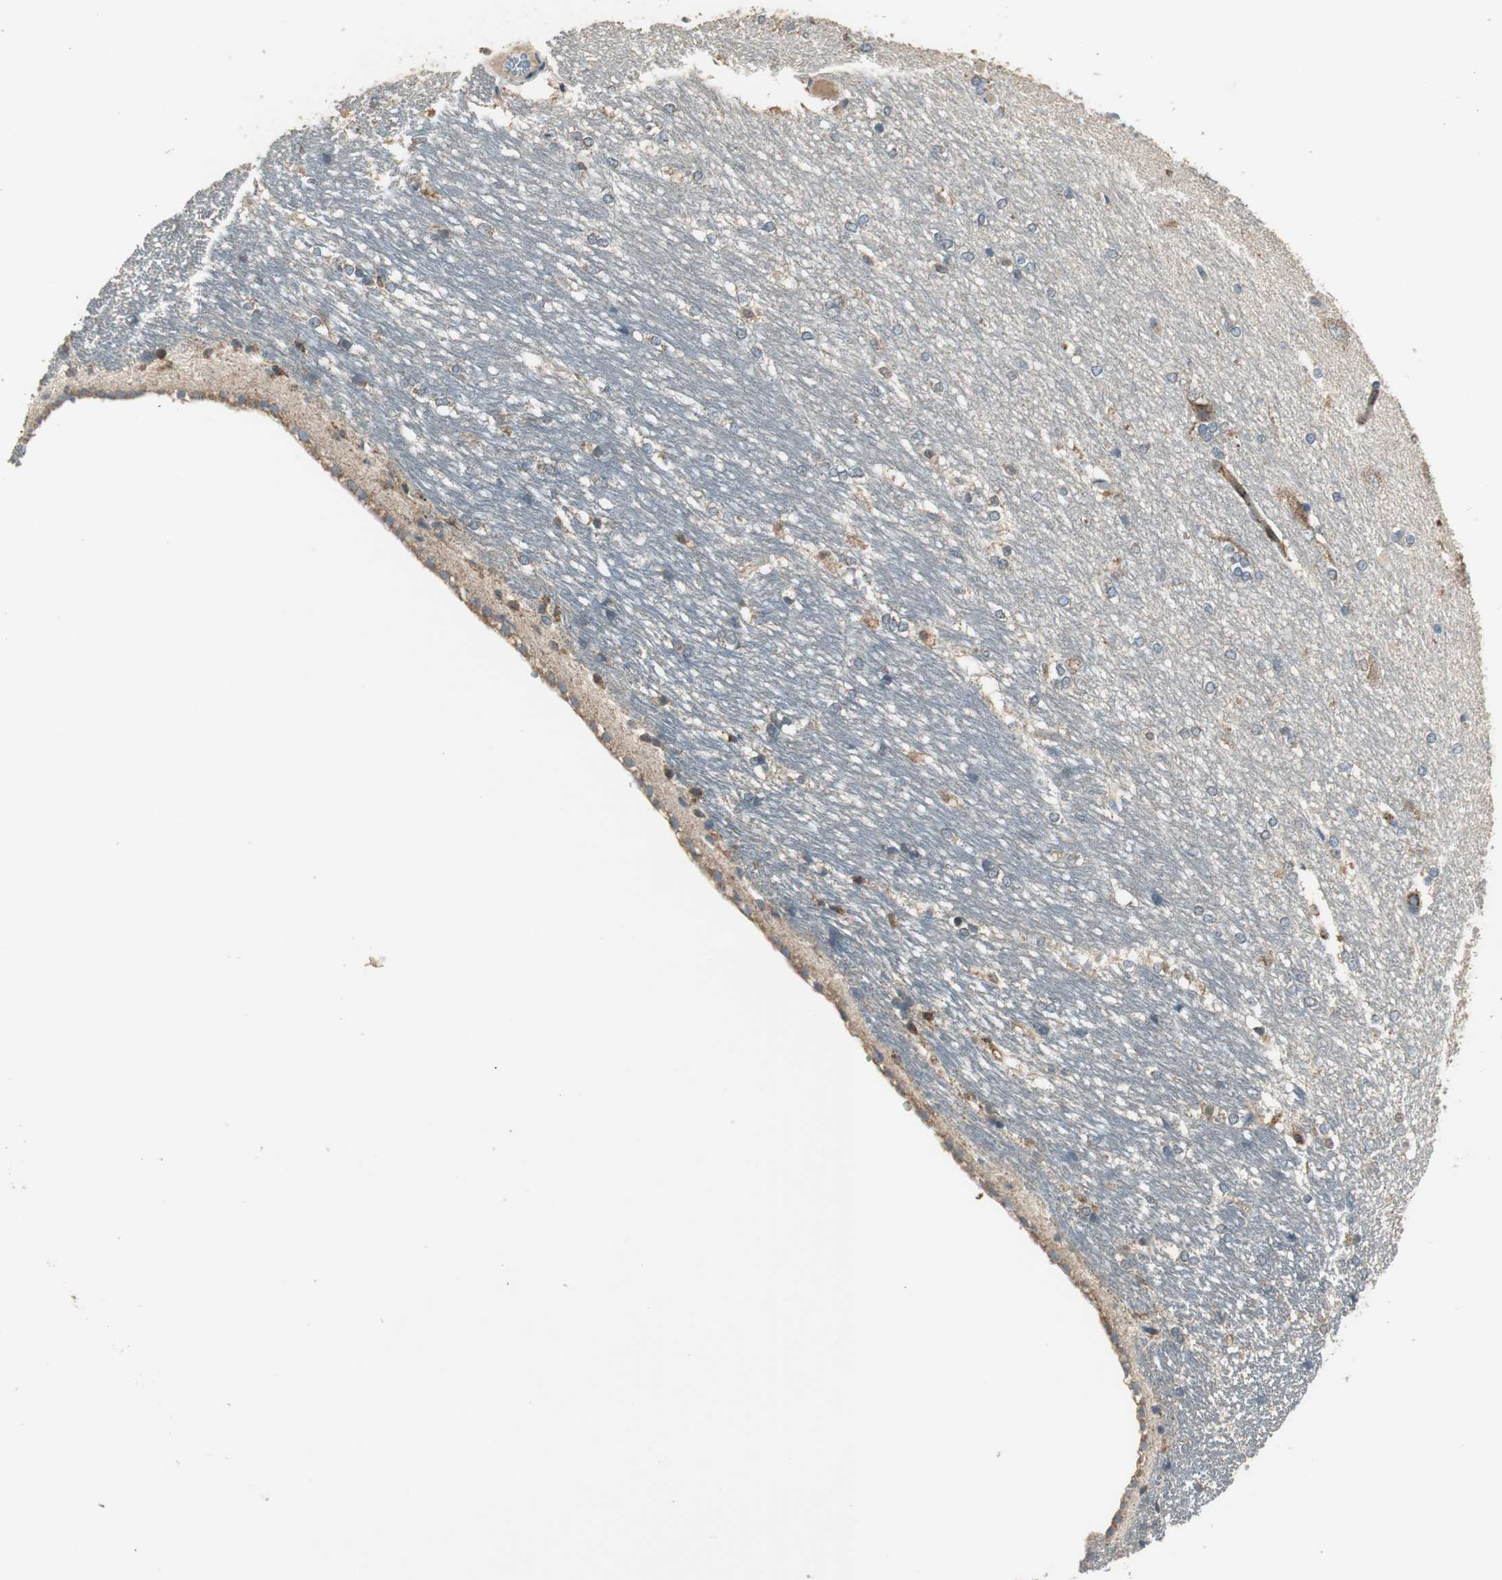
{"staining": {"intensity": "moderate", "quantity": ">75%", "location": "cytoplasmic/membranous"}, "tissue": "hippocampus", "cell_type": "Glial cells", "image_type": "normal", "snomed": [{"axis": "morphology", "description": "Normal tissue, NOS"}, {"axis": "topography", "description": "Hippocampus"}], "caption": "Human hippocampus stained for a protein (brown) displays moderate cytoplasmic/membranous positive positivity in approximately >75% of glial cells.", "gene": "MSTO1", "patient": {"sex": "female", "age": 19}}